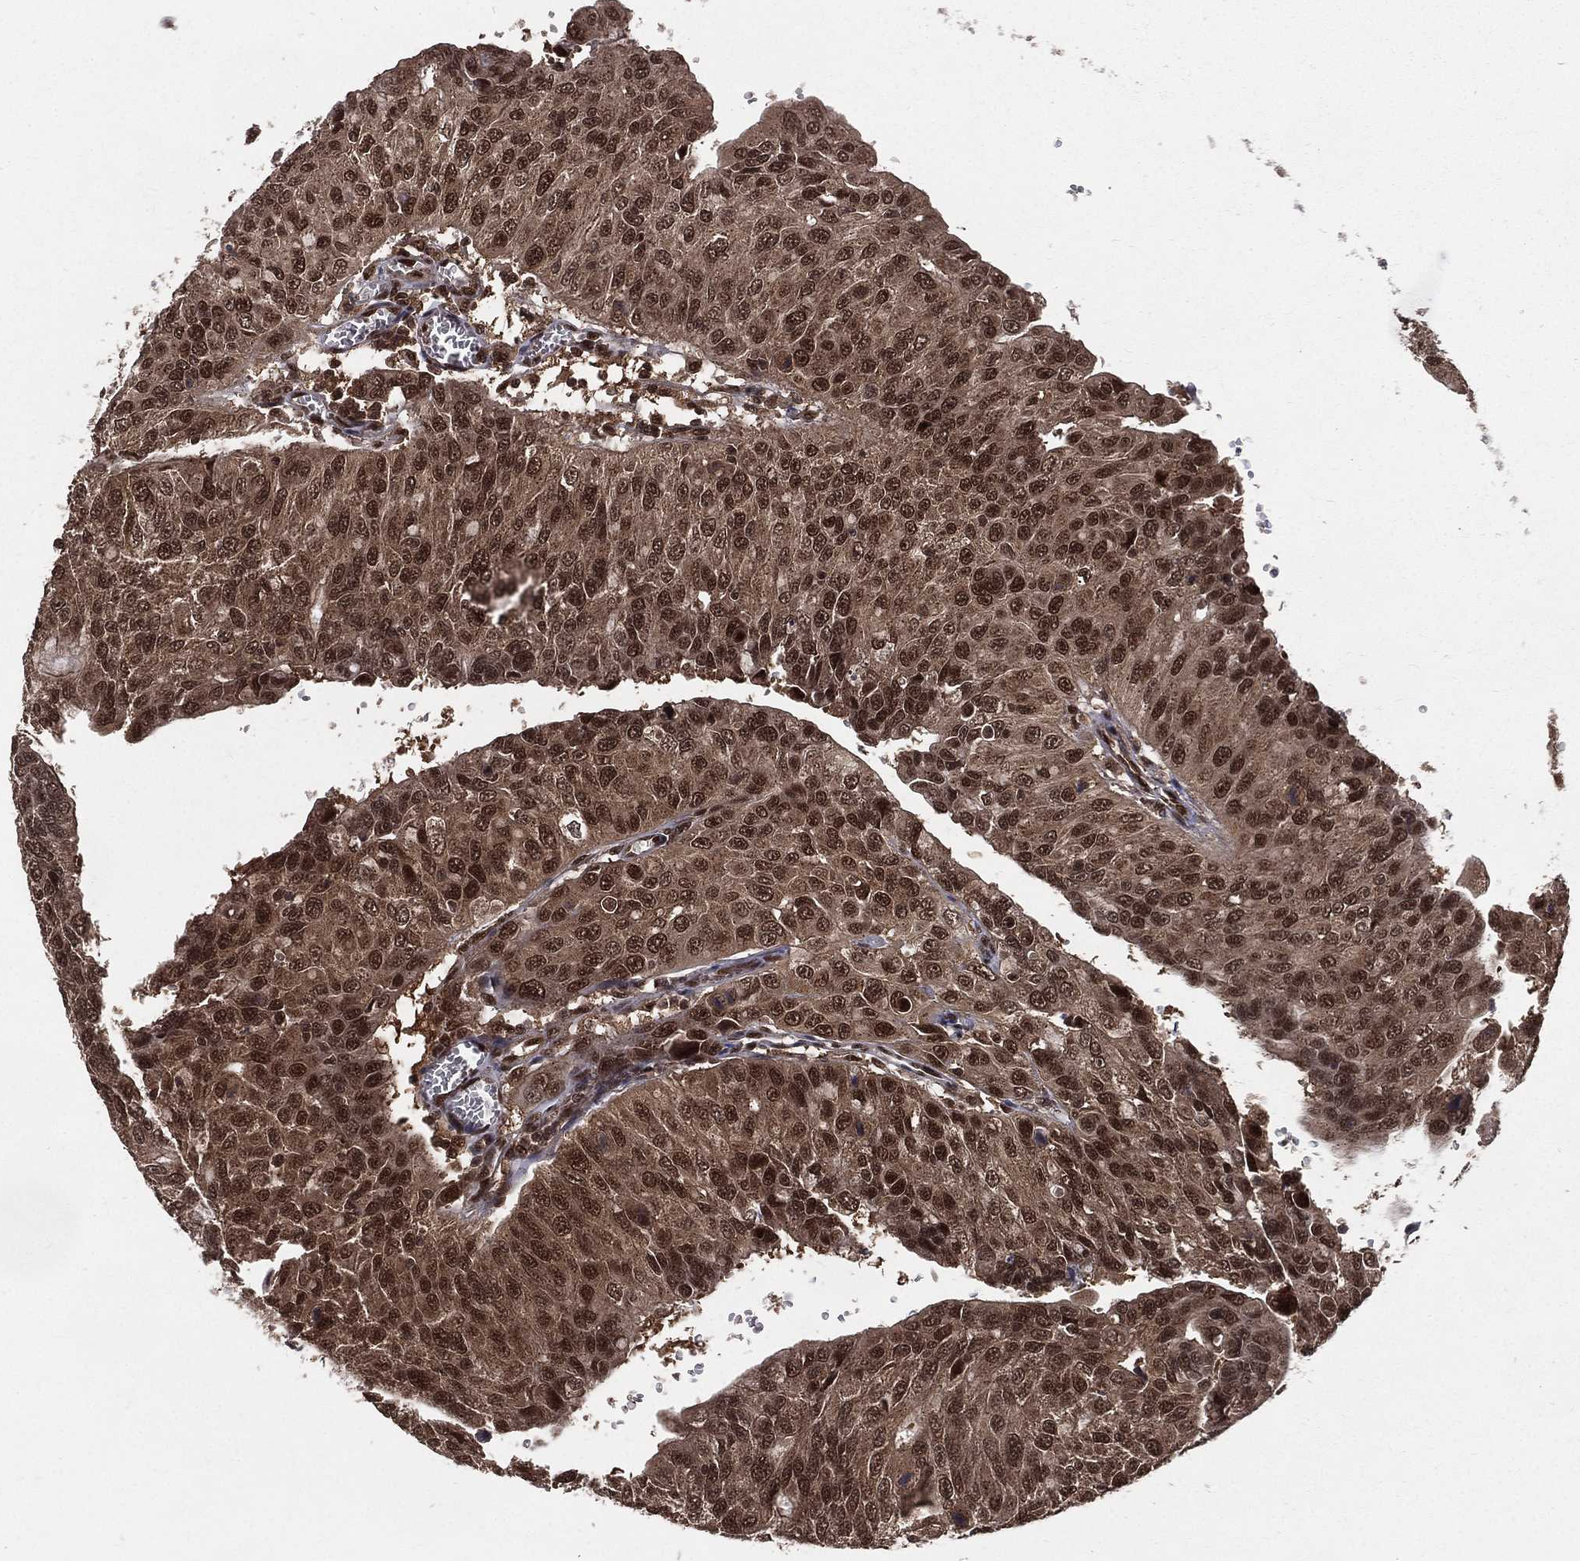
{"staining": {"intensity": "strong", "quantity": ">75%", "location": "nuclear"}, "tissue": "urothelial cancer", "cell_type": "Tumor cells", "image_type": "cancer", "snomed": [{"axis": "morphology", "description": "Urothelial carcinoma, NOS"}, {"axis": "morphology", "description": "Urothelial carcinoma, High grade"}, {"axis": "topography", "description": "Urinary bladder"}], "caption": "The immunohistochemical stain highlights strong nuclear positivity in tumor cells of transitional cell carcinoma tissue.", "gene": "COPS4", "patient": {"sex": "female", "age": 73}}